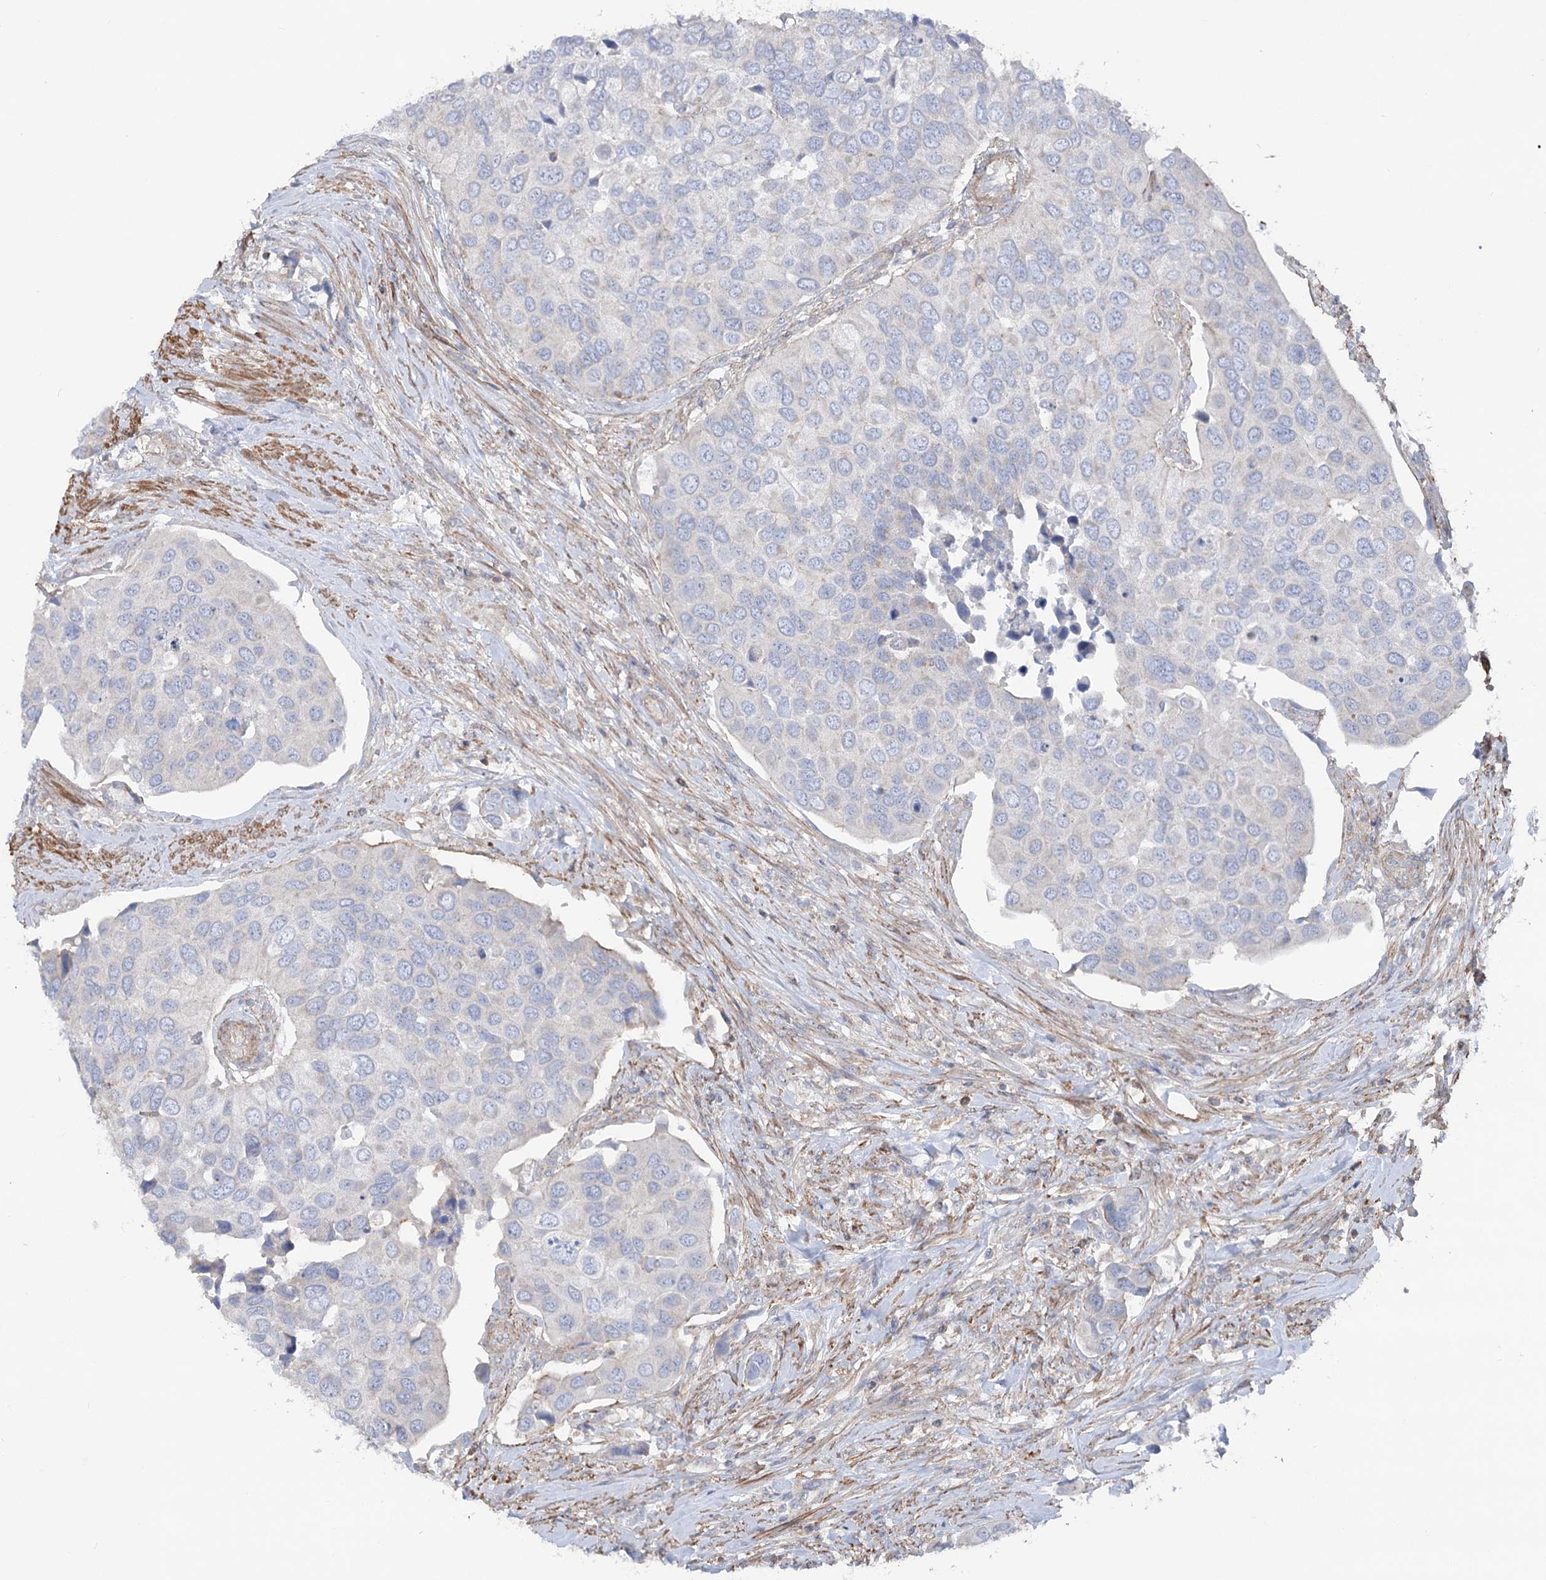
{"staining": {"intensity": "negative", "quantity": "none", "location": "none"}, "tissue": "urothelial cancer", "cell_type": "Tumor cells", "image_type": "cancer", "snomed": [{"axis": "morphology", "description": "Urothelial carcinoma, High grade"}, {"axis": "topography", "description": "Urinary bladder"}], "caption": "Immunohistochemistry (IHC) micrograph of human high-grade urothelial carcinoma stained for a protein (brown), which displays no staining in tumor cells.", "gene": "LARP1B", "patient": {"sex": "male", "age": 74}}